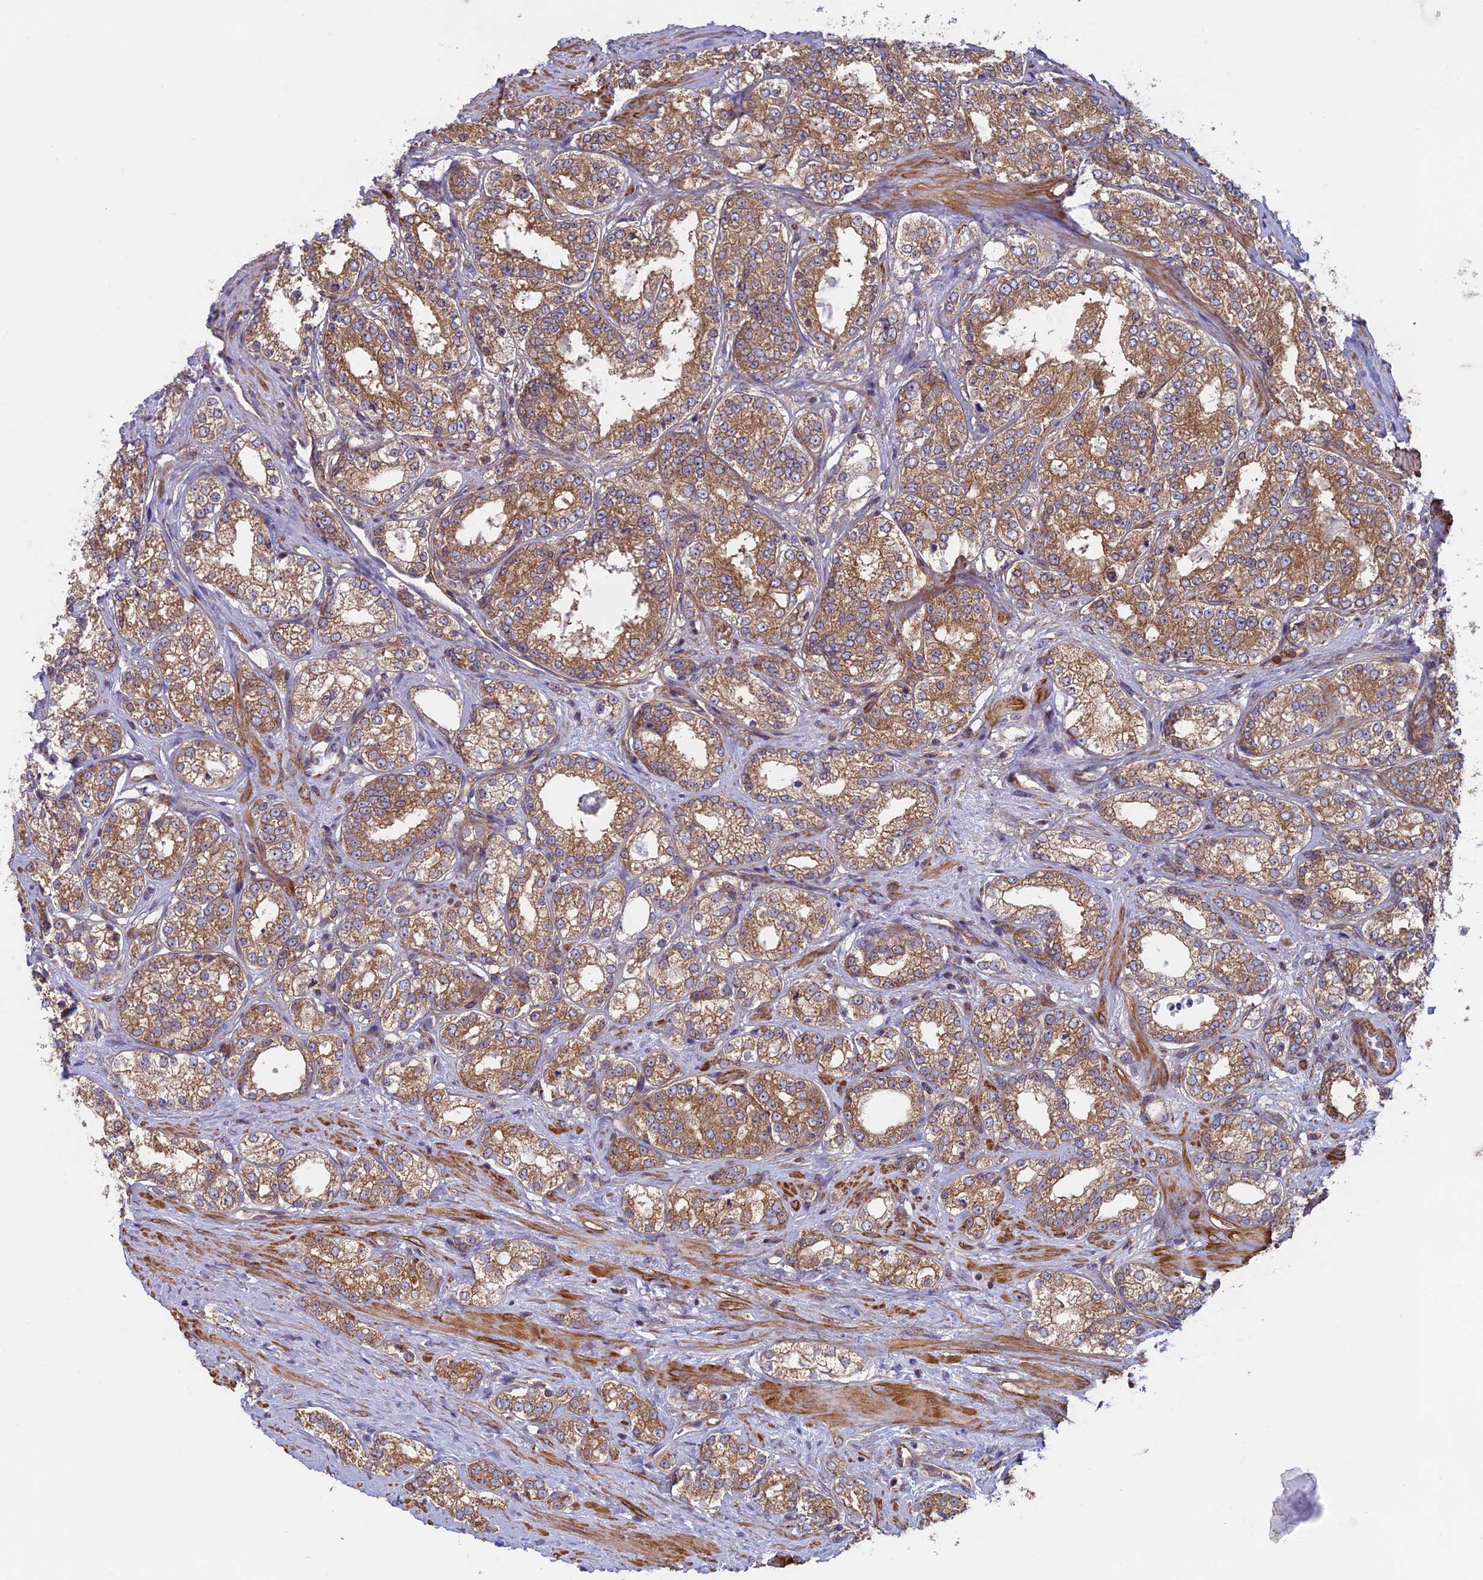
{"staining": {"intensity": "moderate", "quantity": ">75%", "location": "cytoplasmic/membranous"}, "tissue": "prostate cancer", "cell_type": "Tumor cells", "image_type": "cancer", "snomed": [{"axis": "morphology", "description": "Normal tissue, NOS"}, {"axis": "morphology", "description": "Adenocarcinoma, High grade"}, {"axis": "topography", "description": "Prostate"}], "caption": "Brown immunohistochemical staining in prostate adenocarcinoma (high-grade) displays moderate cytoplasmic/membranous positivity in approximately >75% of tumor cells. (DAB (3,3'-diaminobenzidine) IHC, brown staining for protein, blue staining for nuclei).", "gene": "DNM1L", "patient": {"sex": "male", "age": 83}}